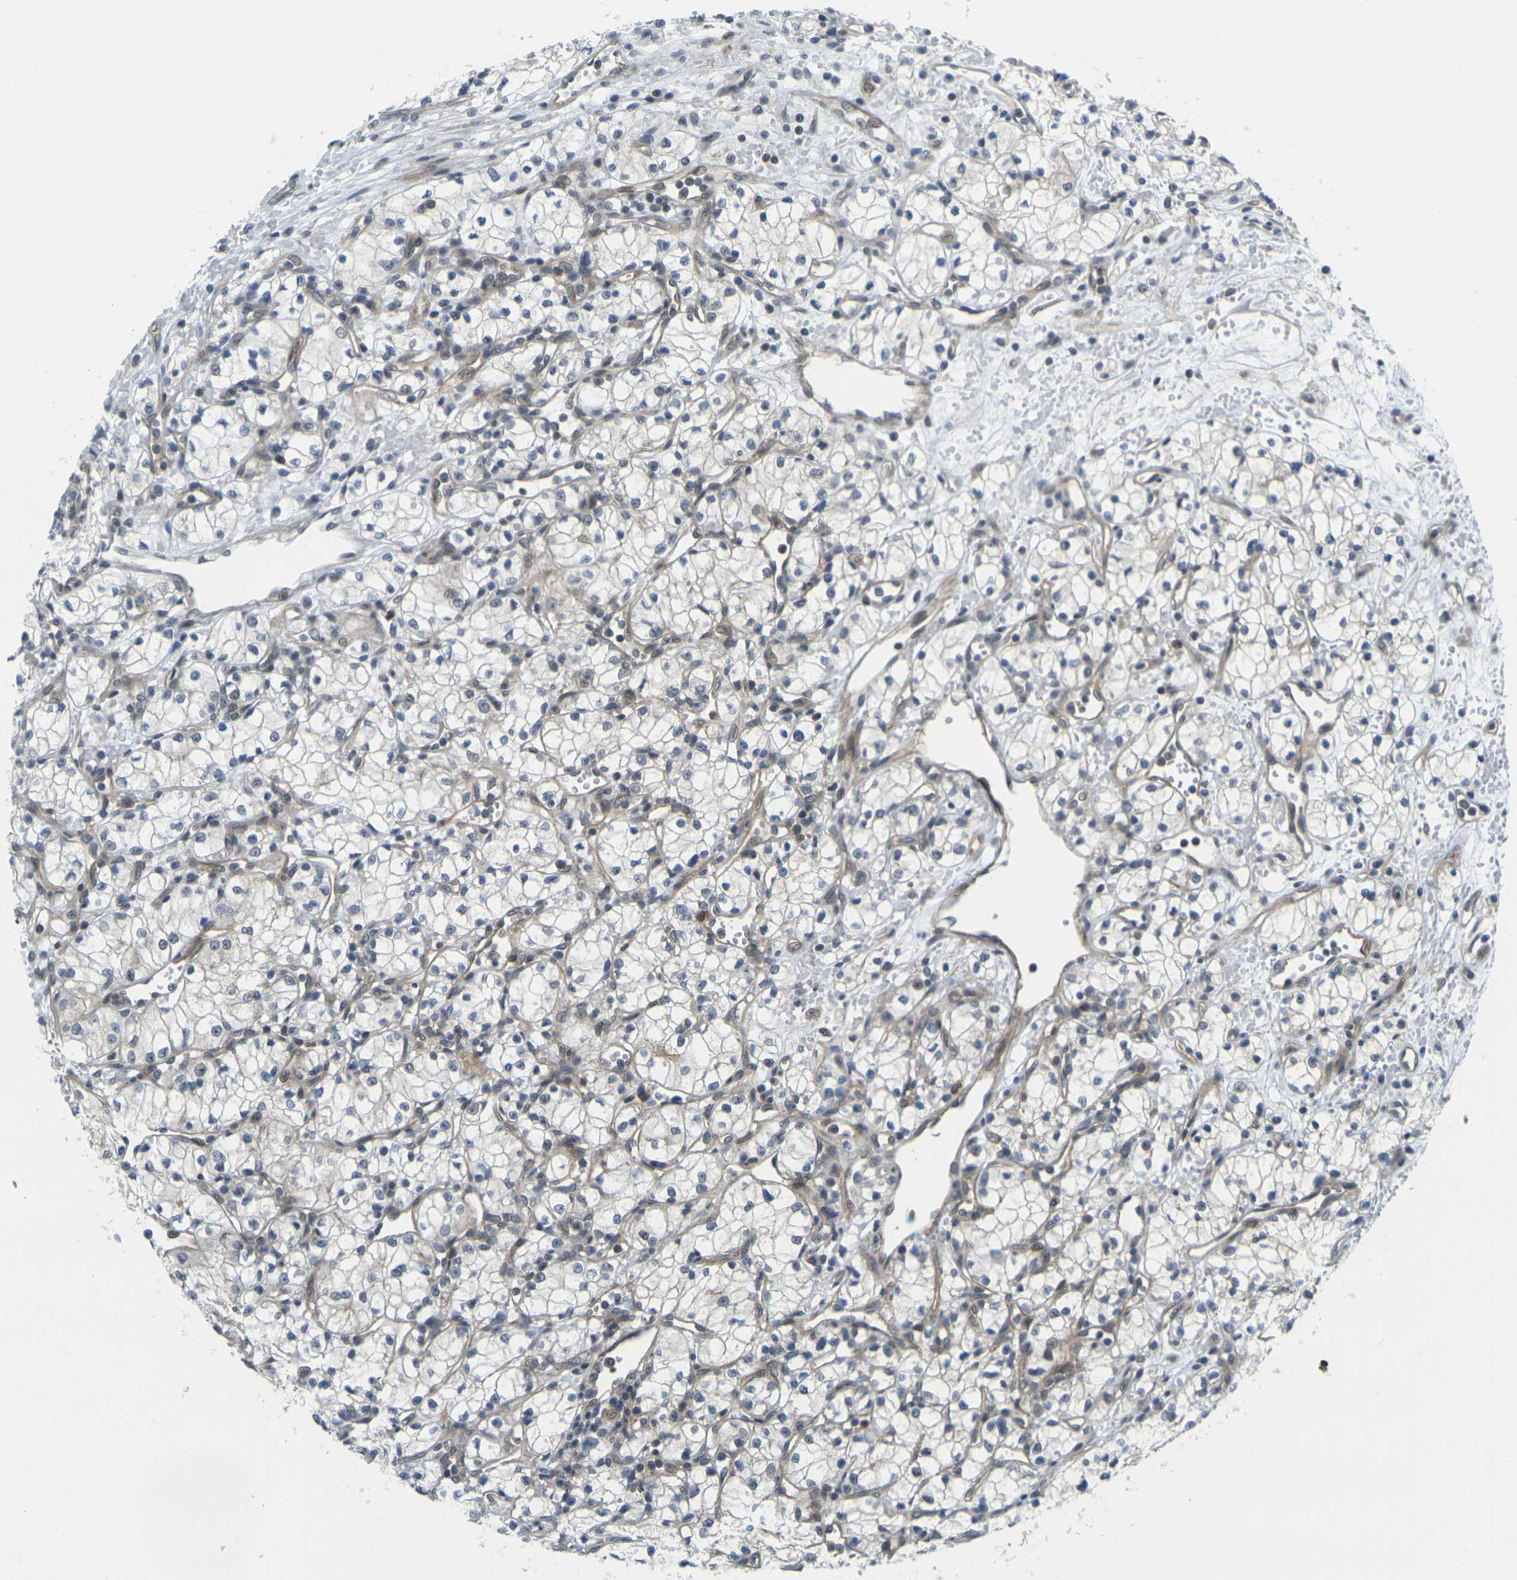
{"staining": {"intensity": "negative", "quantity": "none", "location": "none"}, "tissue": "renal cancer", "cell_type": "Tumor cells", "image_type": "cancer", "snomed": [{"axis": "morphology", "description": "Normal tissue, NOS"}, {"axis": "morphology", "description": "Adenocarcinoma, NOS"}, {"axis": "topography", "description": "Kidney"}], "caption": "Immunohistochemical staining of renal cancer reveals no significant positivity in tumor cells.", "gene": "KCTD10", "patient": {"sex": "male", "age": 59}}